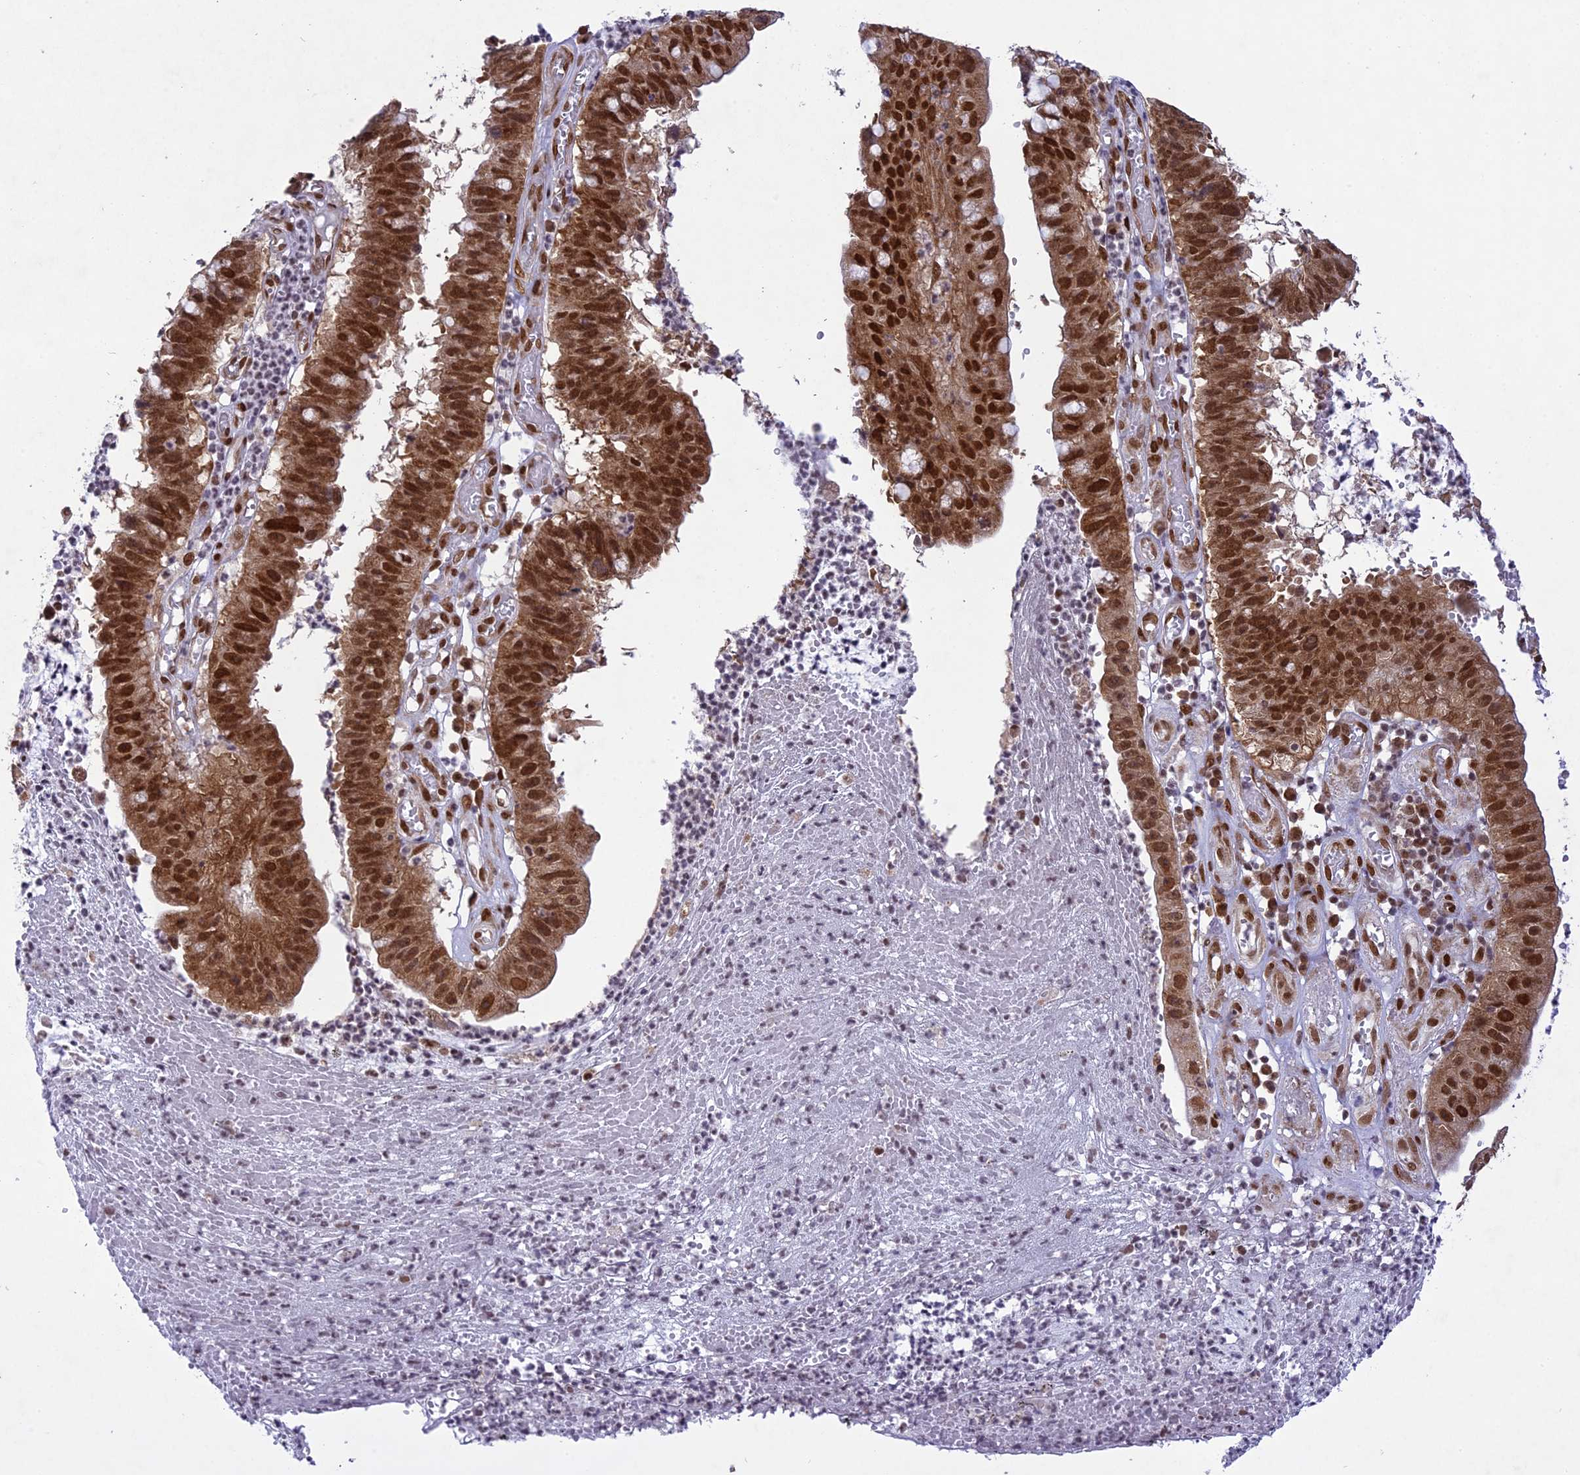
{"staining": {"intensity": "strong", "quantity": ">75%", "location": "nuclear"}, "tissue": "stomach cancer", "cell_type": "Tumor cells", "image_type": "cancer", "snomed": [{"axis": "morphology", "description": "Adenocarcinoma, NOS"}, {"axis": "topography", "description": "Stomach"}], "caption": "A brown stain highlights strong nuclear positivity of a protein in human adenocarcinoma (stomach) tumor cells. The staining is performed using DAB brown chromogen to label protein expression. The nuclei are counter-stained blue using hematoxylin.", "gene": "DDX1", "patient": {"sex": "male", "age": 59}}